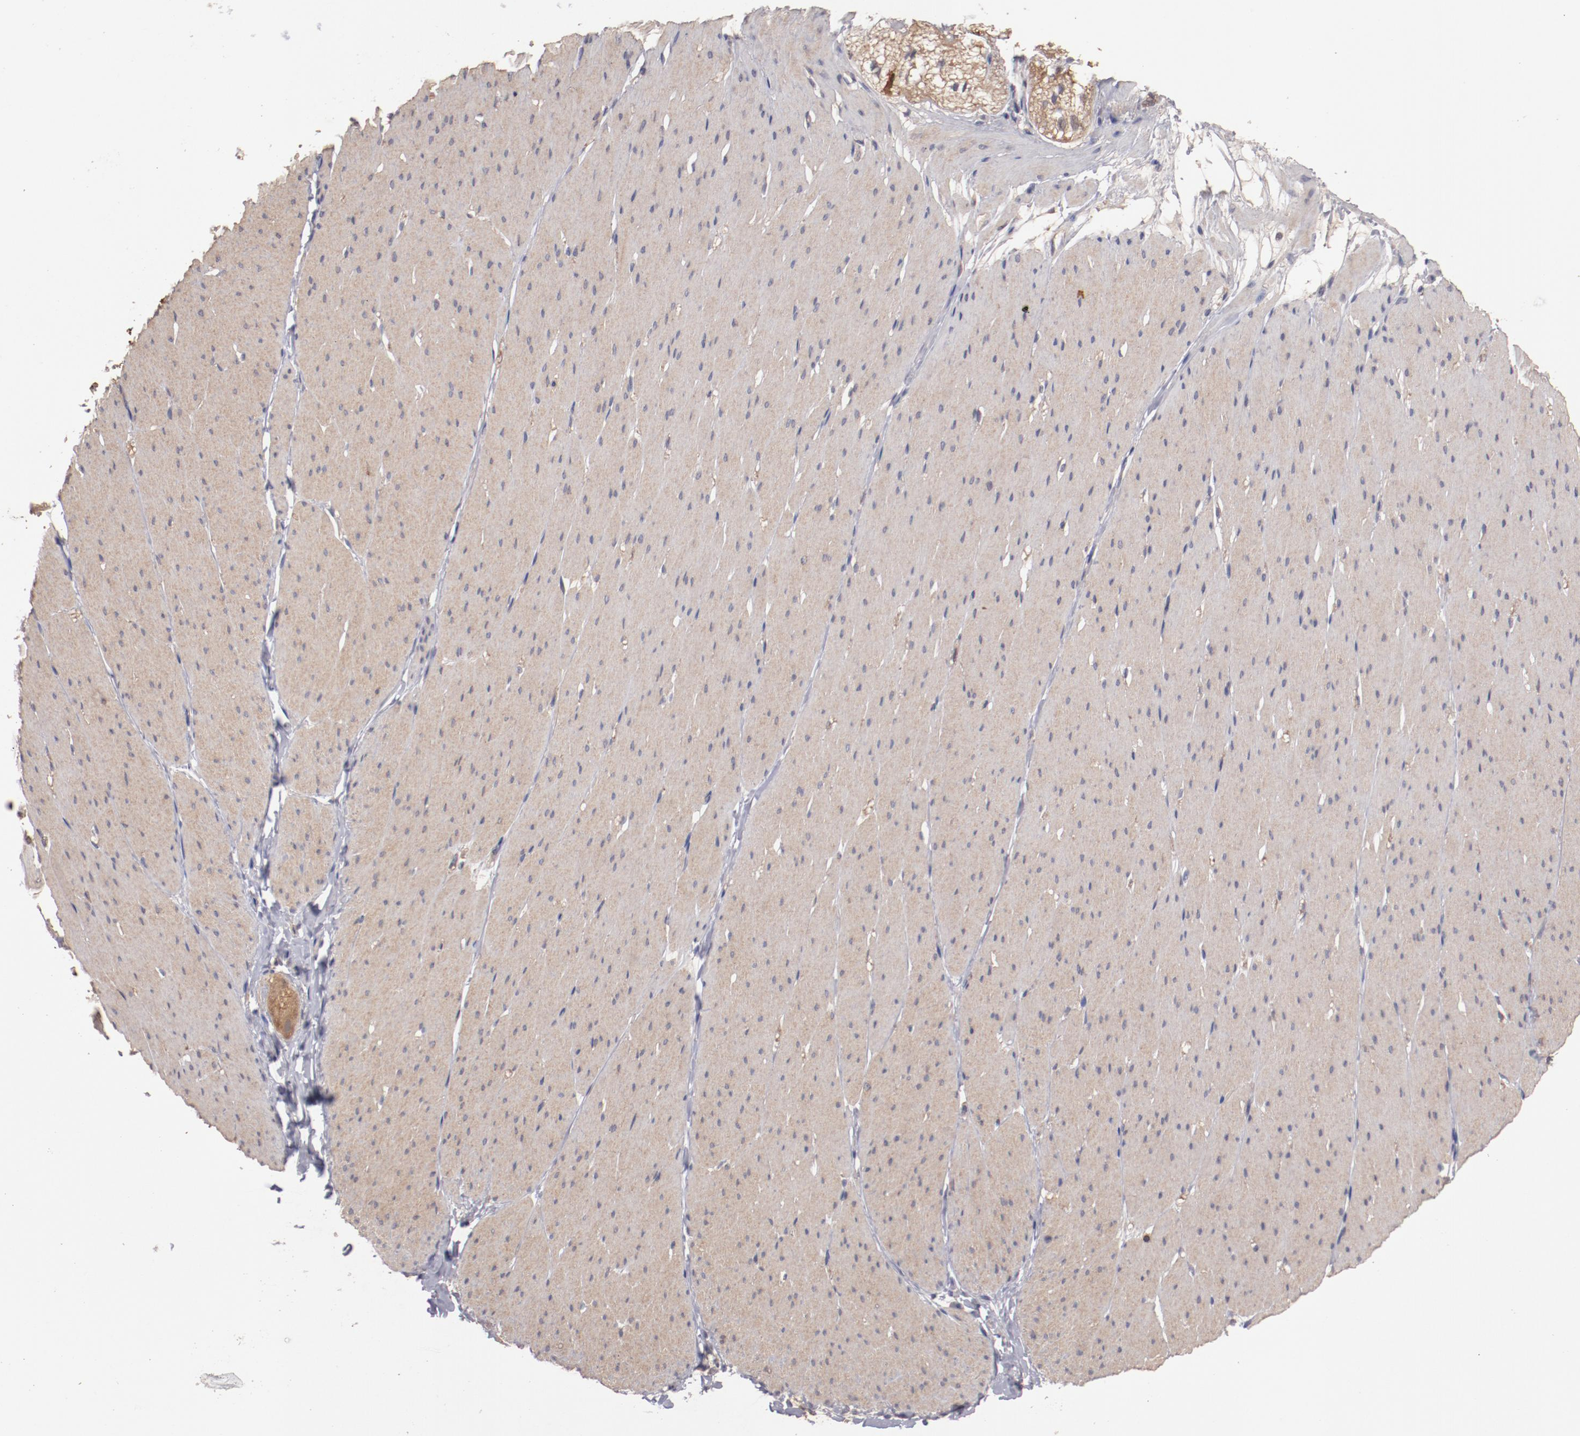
{"staining": {"intensity": "weak", "quantity": ">75%", "location": "cytoplasmic/membranous"}, "tissue": "smooth muscle", "cell_type": "Smooth muscle cells", "image_type": "normal", "snomed": [{"axis": "morphology", "description": "Normal tissue, NOS"}, {"axis": "topography", "description": "Smooth muscle"}, {"axis": "topography", "description": "Colon"}], "caption": "IHC image of unremarkable smooth muscle stained for a protein (brown), which shows low levels of weak cytoplasmic/membranous expression in about >75% of smooth muscle cells.", "gene": "LRRC75B", "patient": {"sex": "male", "age": 67}}